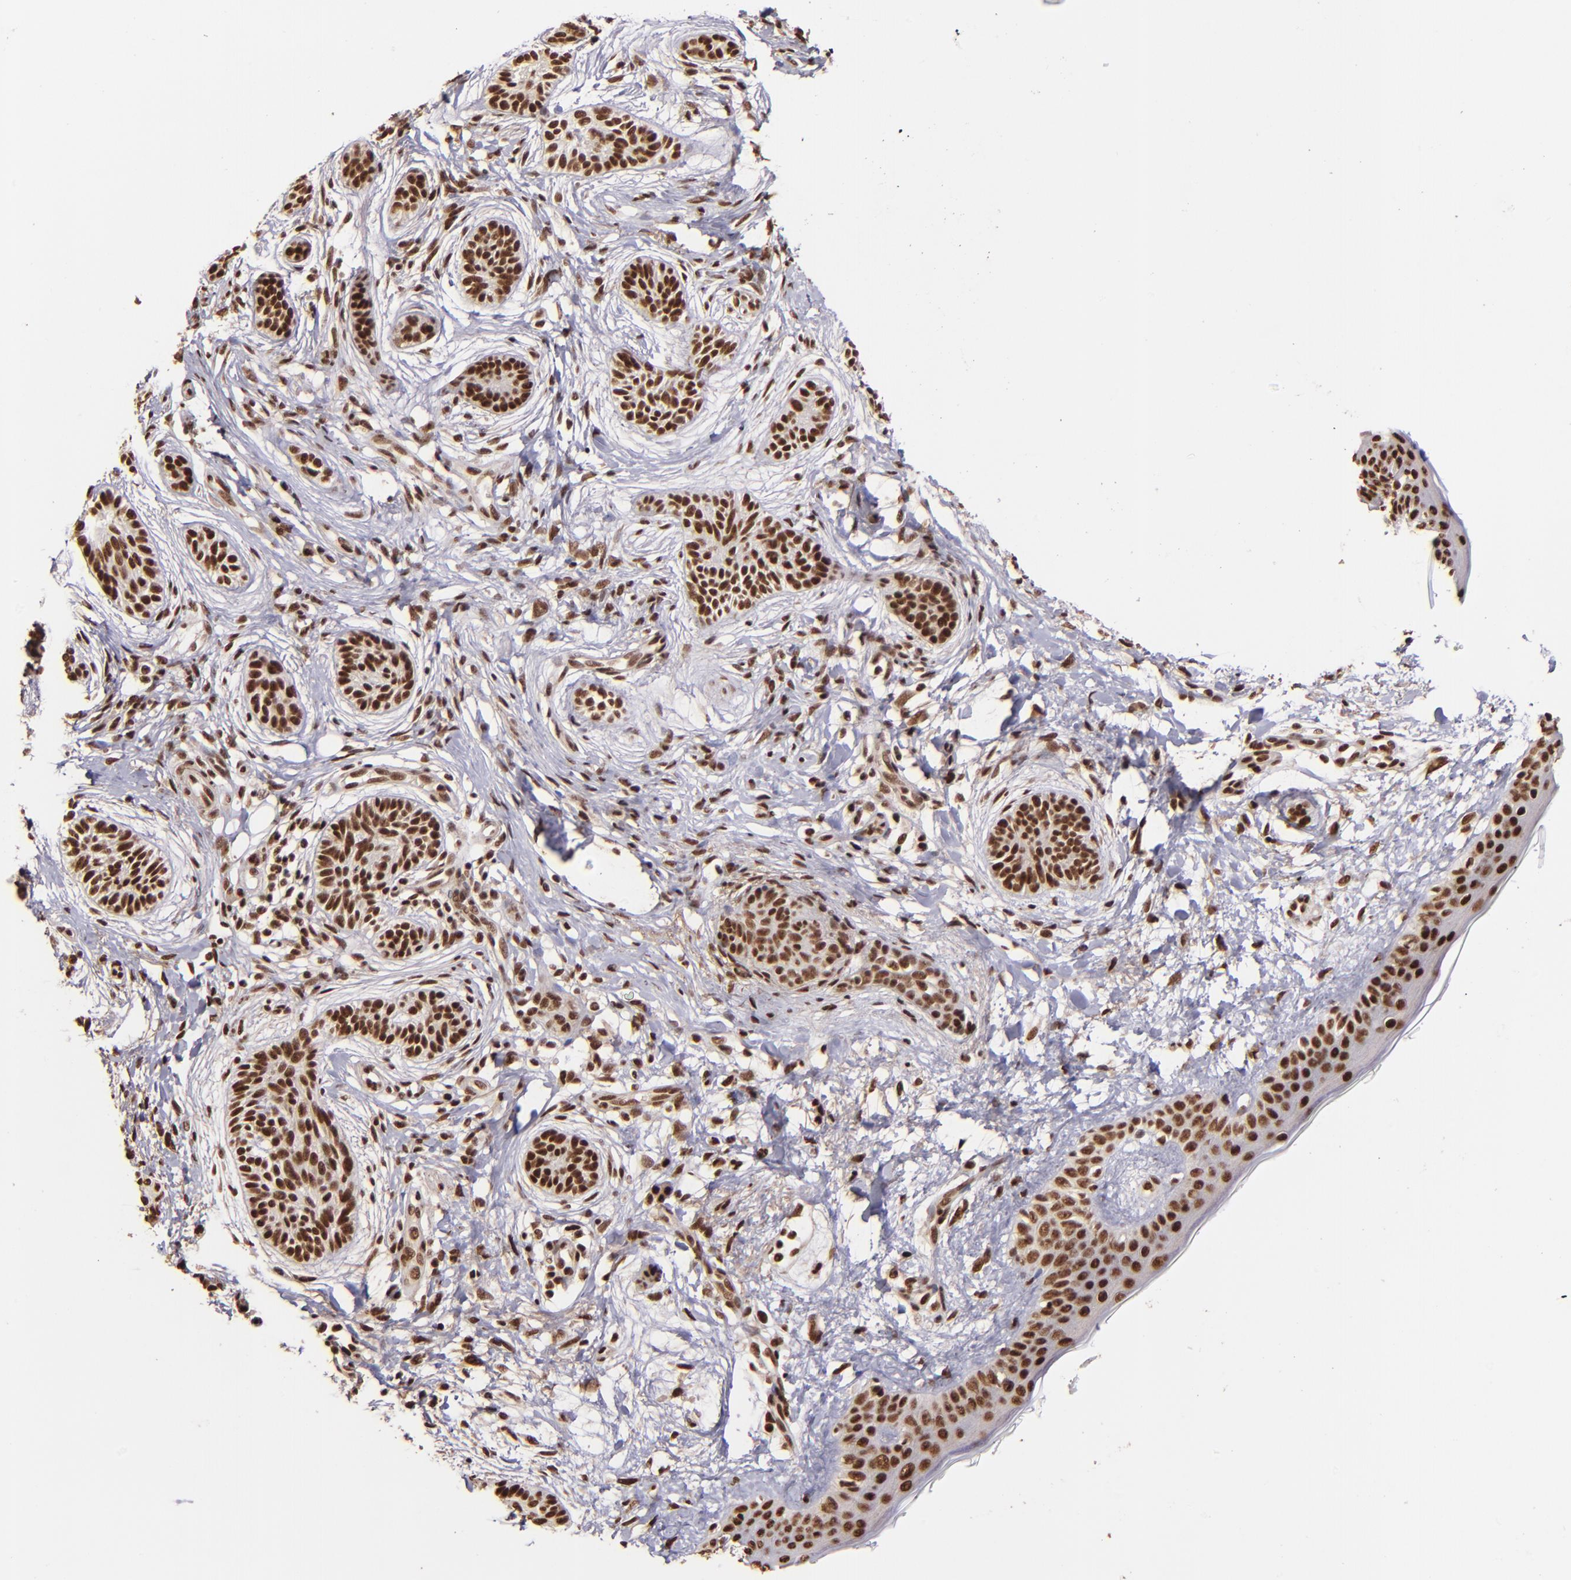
{"staining": {"intensity": "strong", "quantity": ">75%", "location": "nuclear"}, "tissue": "skin cancer", "cell_type": "Tumor cells", "image_type": "cancer", "snomed": [{"axis": "morphology", "description": "Normal tissue, NOS"}, {"axis": "morphology", "description": "Basal cell carcinoma"}, {"axis": "topography", "description": "Skin"}], "caption": "Skin cancer stained for a protein (brown) exhibits strong nuclear positive expression in about >75% of tumor cells.", "gene": "PQBP1", "patient": {"sex": "male", "age": 63}}